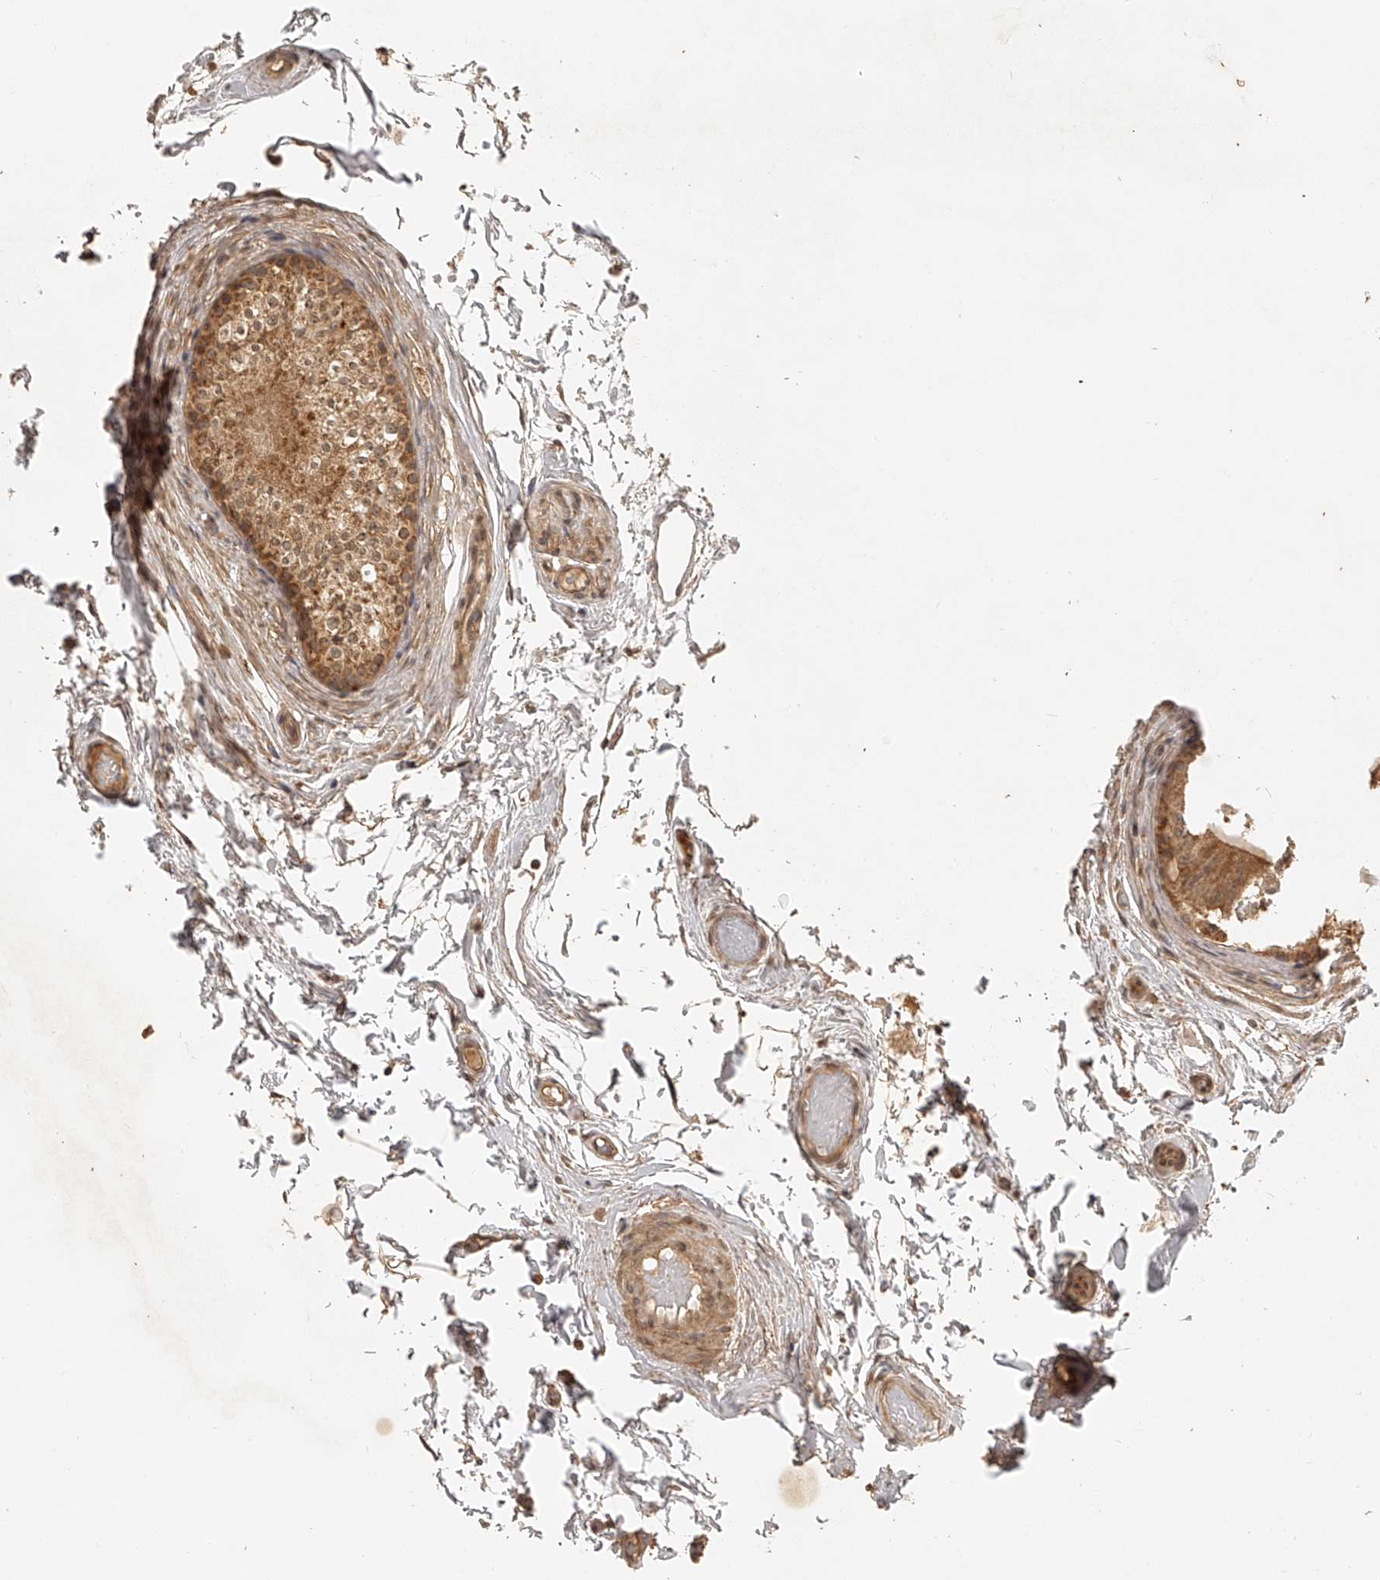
{"staining": {"intensity": "moderate", "quantity": ">75%", "location": "cytoplasmic/membranous"}, "tissue": "epididymis", "cell_type": "Glandular cells", "image_type": "normal", "snomed": [{"axis": "morphology", "description": "Normal tissue, NOS"}, {"axis": "topography", "description": "Epididymis"}], "caption": "Normal epididymis exhibits moderate cytoplasmic/membranous staining in about >75% of glandular cells, visualized by immunohistochemistry.", "gene": "BCL2L11", "patient": {"sex": "male", "age": 79}}